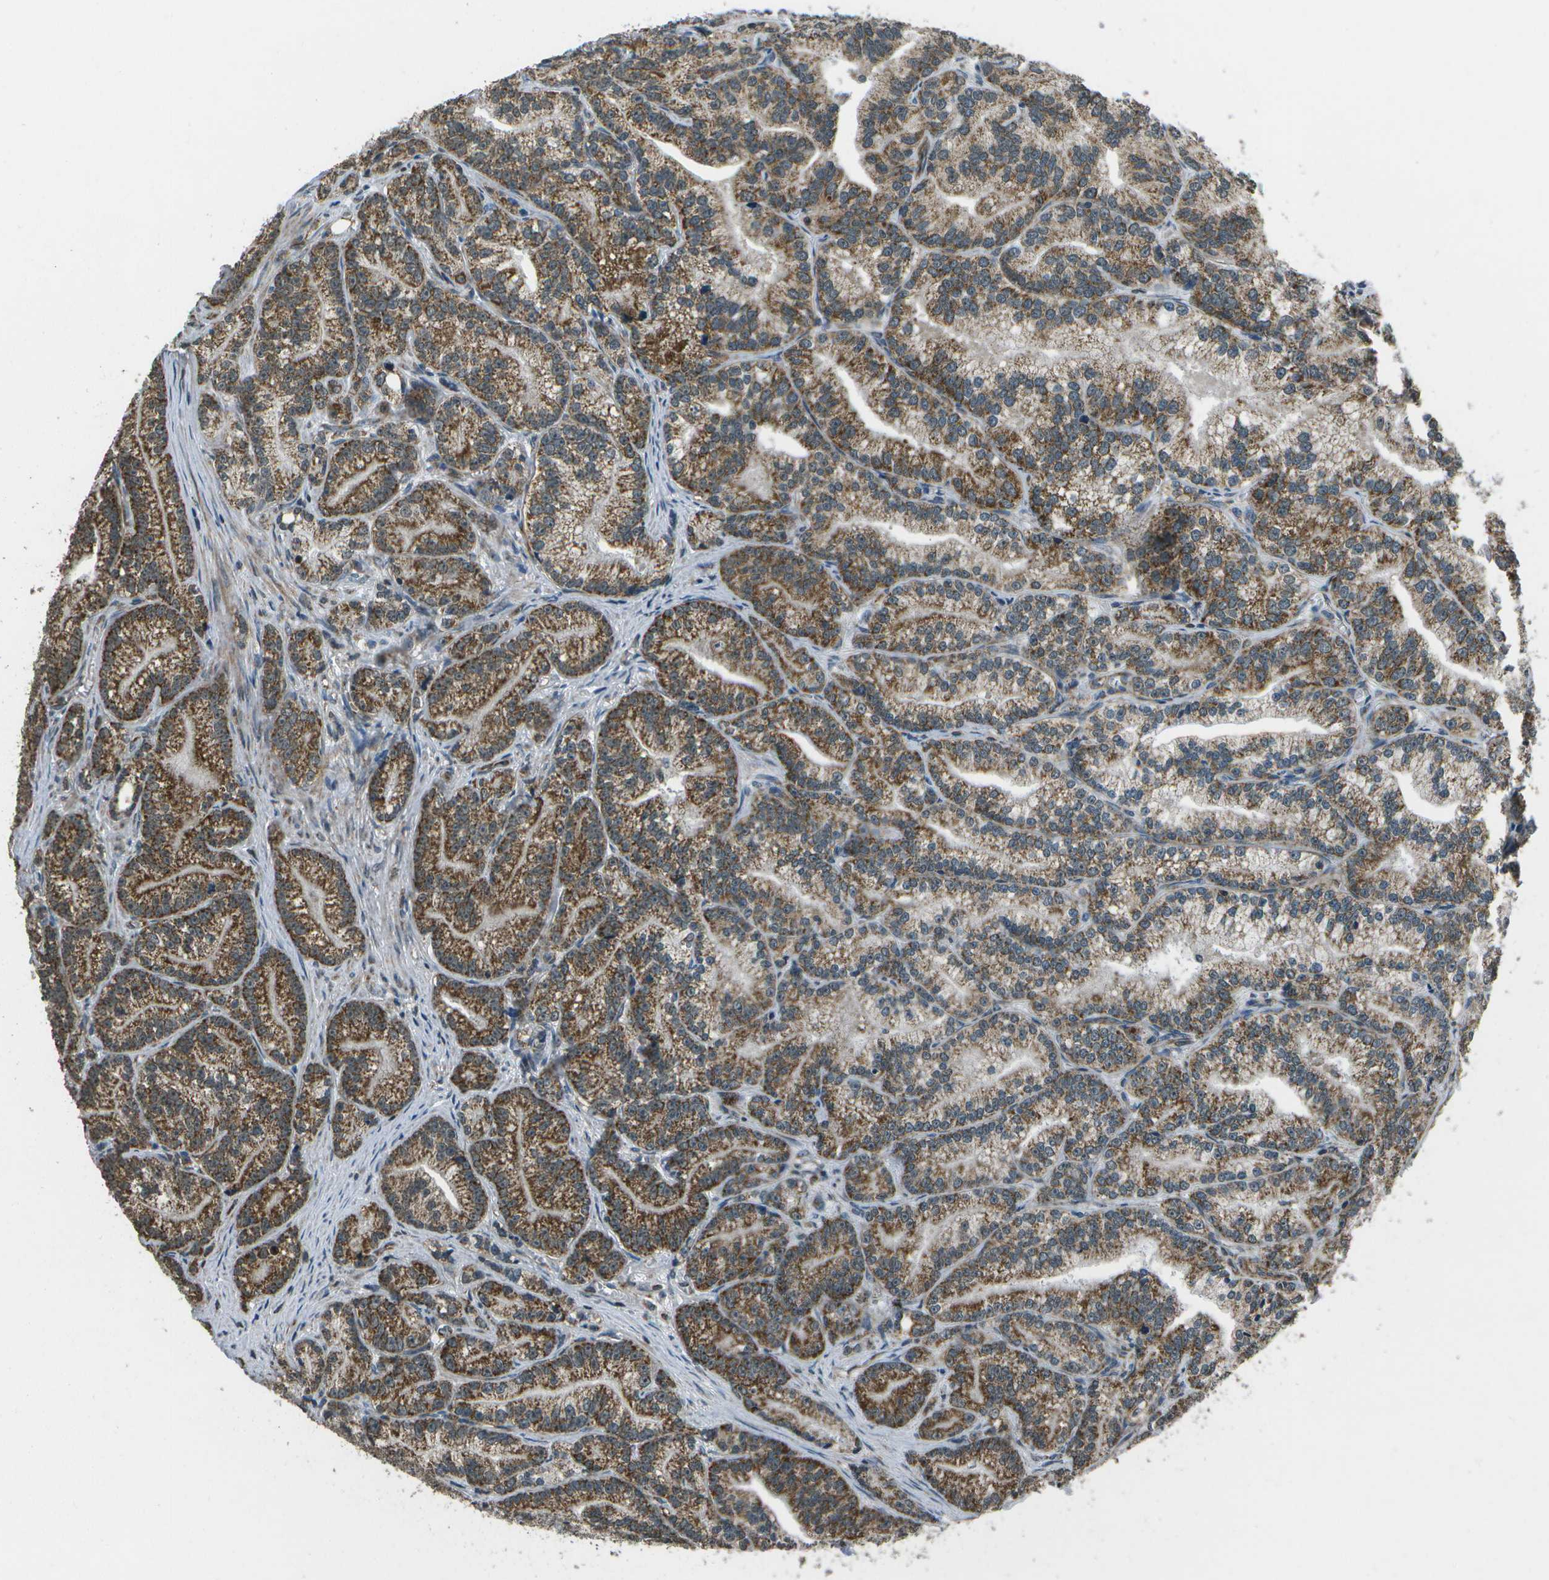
{"staining": {"intensity": "moderate", "quantity": ">75%", "location": "cytoplasmic/membranous"}, "tissue": "prostate cancer", "cell_type": "Tumor cells", "image_type": "cancer", "snomed": [{"axis": "morphology", "description": "Adenocarcinoma, Low grade"}, {"axis": "topography", "description": "Prostate"}], "caption": "Brown immunohistochemical staining in prostate low-grade adenocarcinoma demonstrates moderate cytoplasmic/membranous staining in approximately >75% of tumor cells.", "gene": "EIF2AK1", "patient": {"sex": "male", "age": 89}}